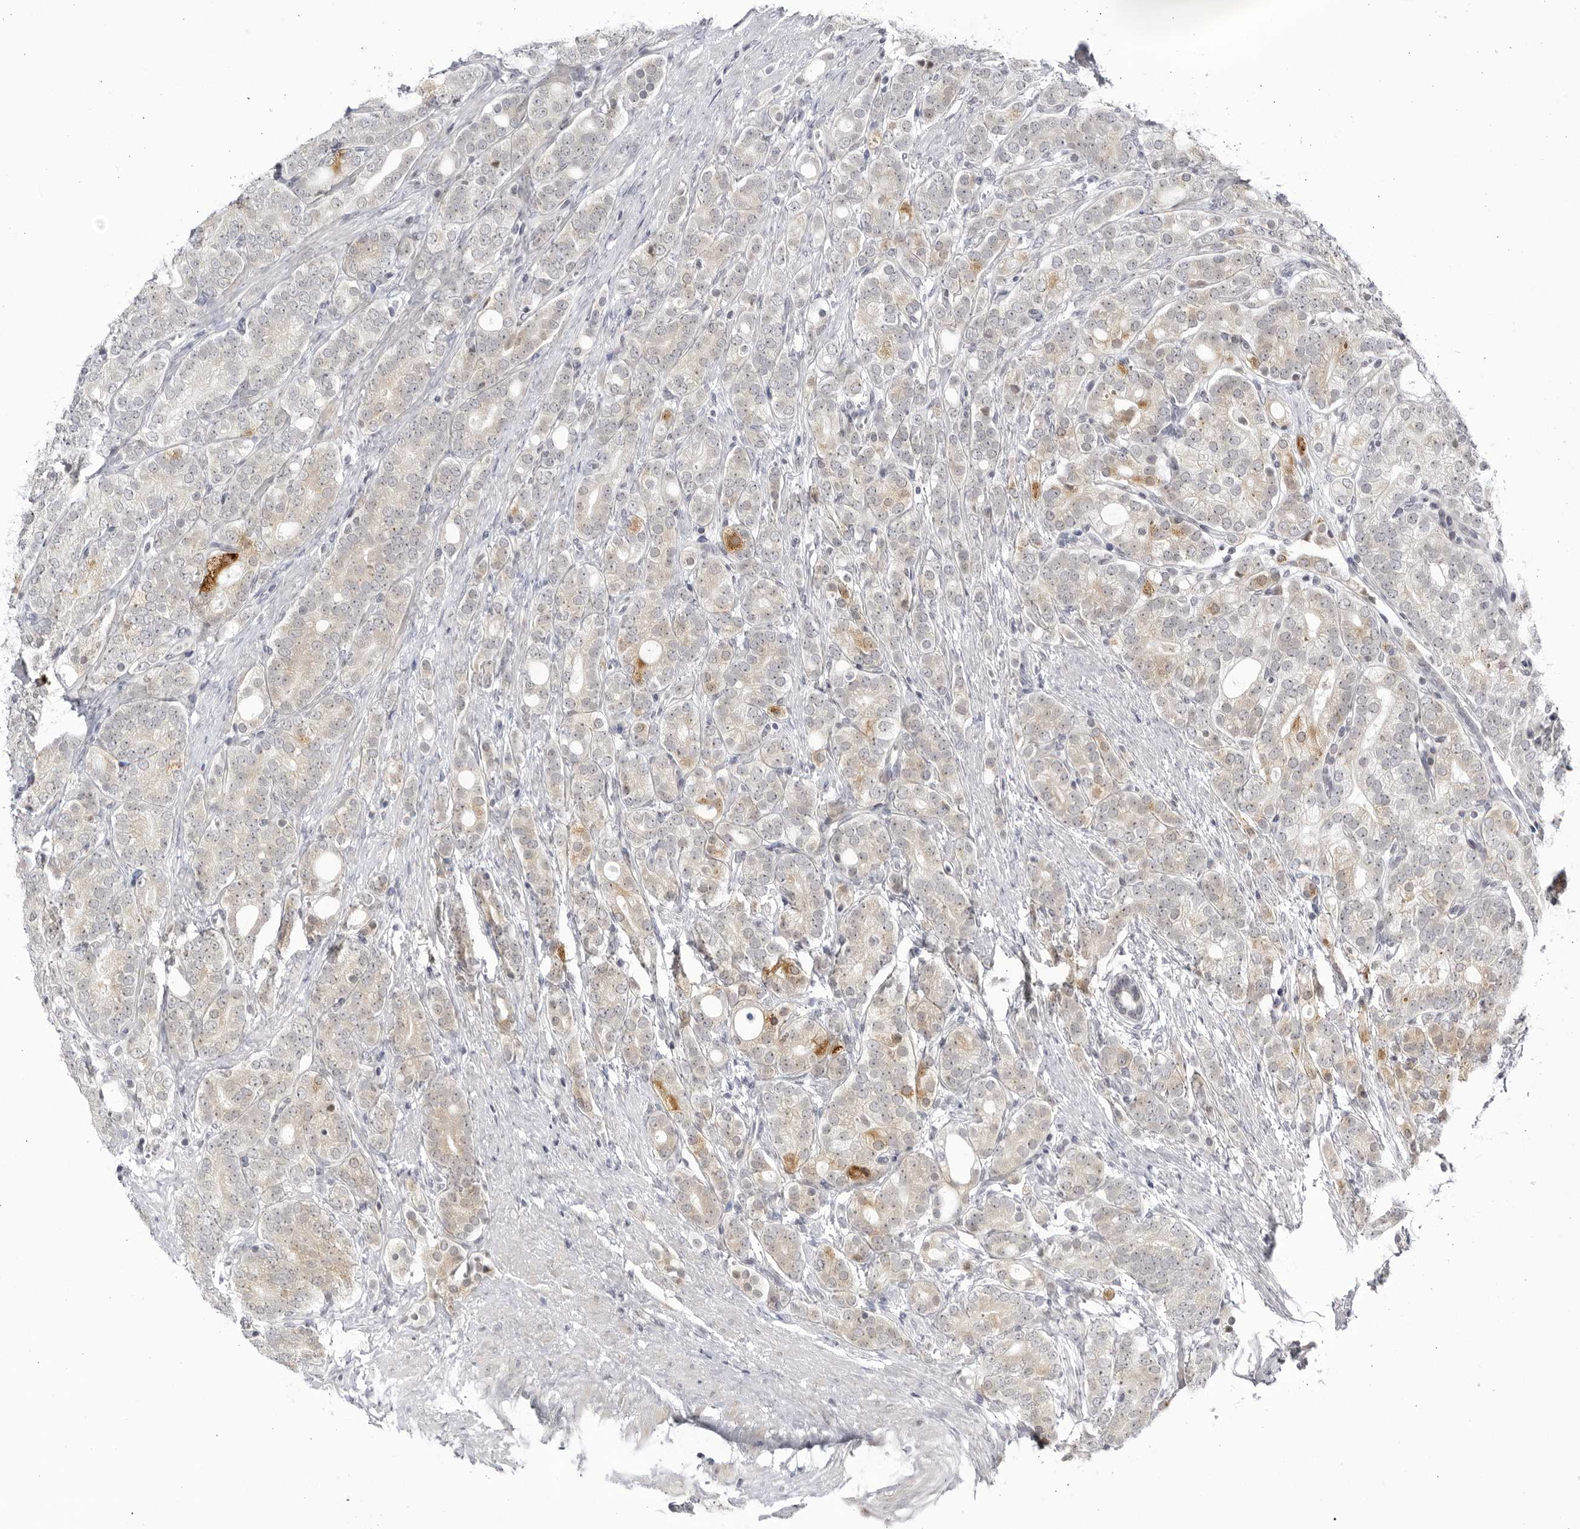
{"staining": {"intensity": "weak", "quantity": "25%-75%", "location": "cytoplasmic/membranous"}, "tissue": "prostate cancer", "cell_type": "Tumor cells", "image_type": "cancer", "snomed": [{"axis": "morphology", "description": "Adenocarcinoma, High grade"}, {"axis": "topography", "description": "Prostate"}], "caption": "About 25%-75% of tumor cells in human prostate cancer (high-grade adenocarcinoma) exhibit weak cytoplasmic/membranous protein positivity as visualized by brown immunohistochemical staining.", "gene": "CNBD1", "patient": {"sex": "male", "age": 57}}